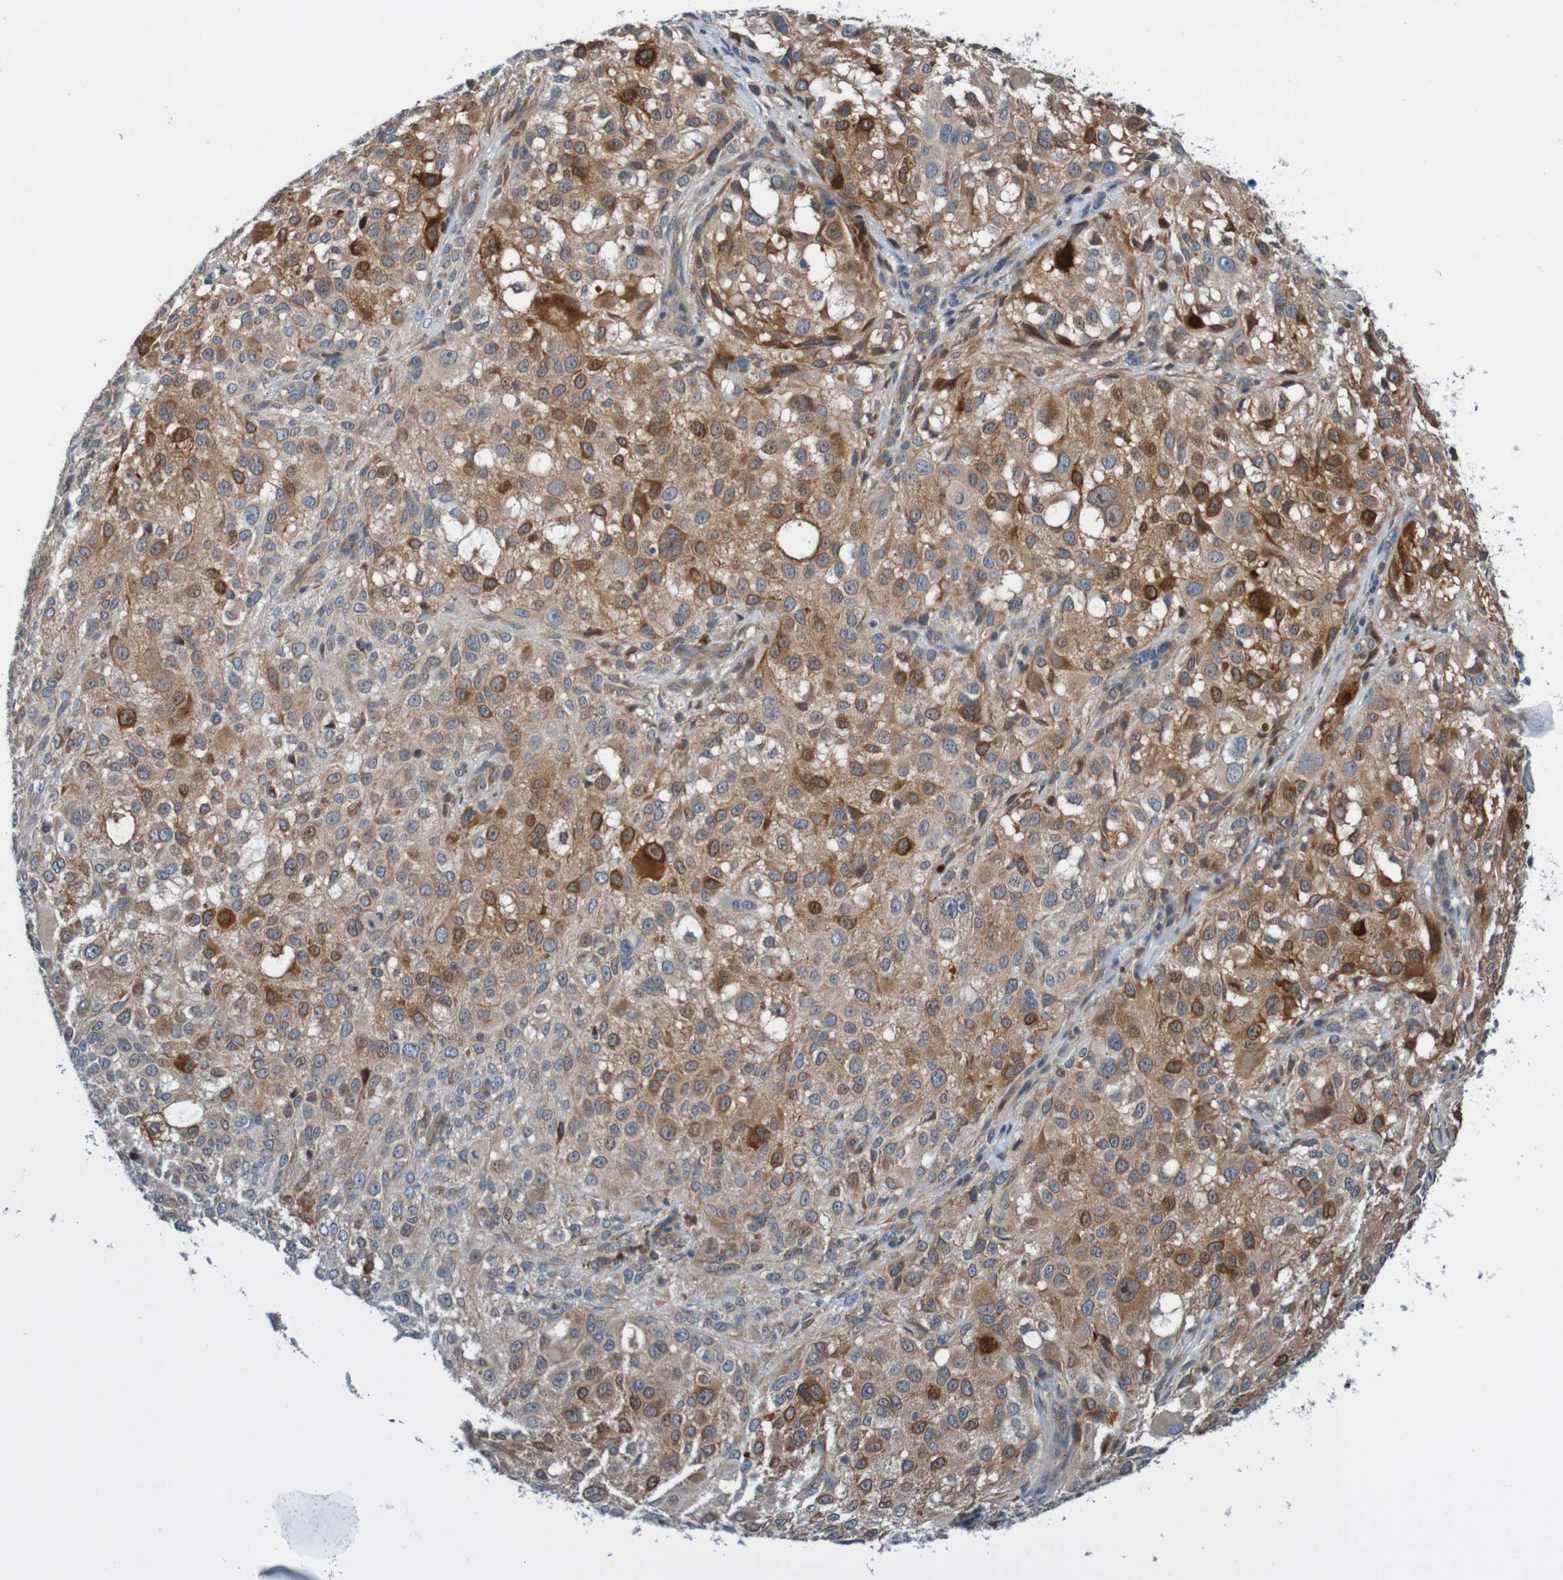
{"staining": {"intensity": "moderate", "quantity": ">75%", "location": "cytoplasmic/membranous"}, "tissue": "melanoma", "cell_type": "Tumor cells", "image_type": "cancer", "snomed": [{"axis": "morphology", "description": "Necrosis, NOS"}, {"axis": "morphology", "description": "Malignant melanoma, NOS"}, {"axis": "topography", "description": "Skin"}], "caption": "Immunohistochemical staining of human melanoma shows moderate cytoplasmic/membranous protein staining in about >75% of tumor cells.", "gene": "CPED1", "patient": {"sex": "female", "age": 87}}